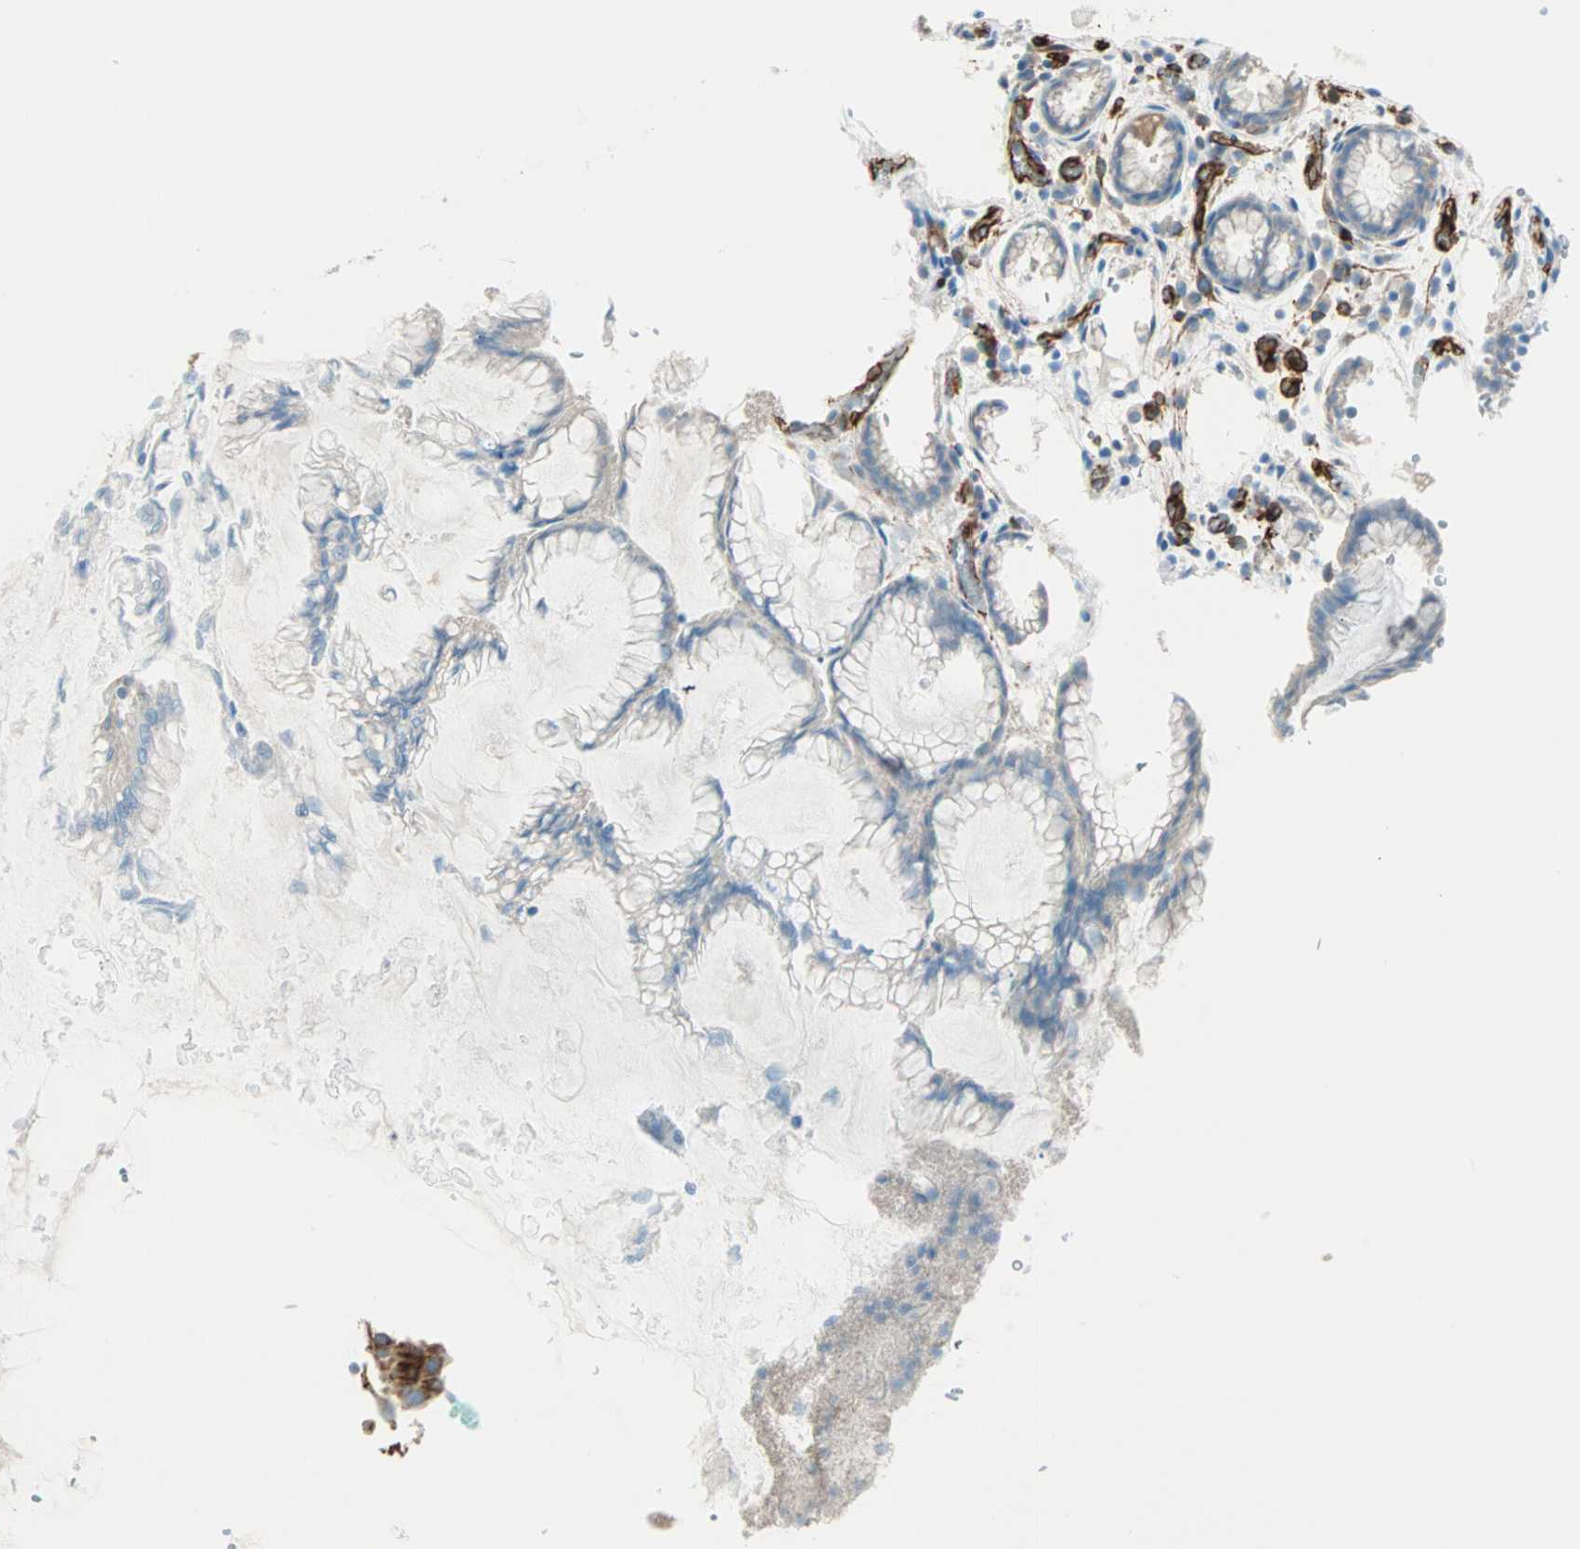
{"staining": {"intensity": "weak", "quantity": "25%-75%", "location": "cytoplasmic/membranous"}, "tissue": "stomach", "cell_type": "Glandular cells", "image_type": "normal", "snomed": [{"axis": "morphology", "description": "Normal tissue, NOS"}, {"axis": "topography", "description": "Stomach, upper"}], "caption": "Stomach stained for a protein displays weak cytoplasmic/membranous positivity in glandular cells. Nuclei are stained in blue.", "gene": "NES", "patient": {"sex": "female", "age": 56}}